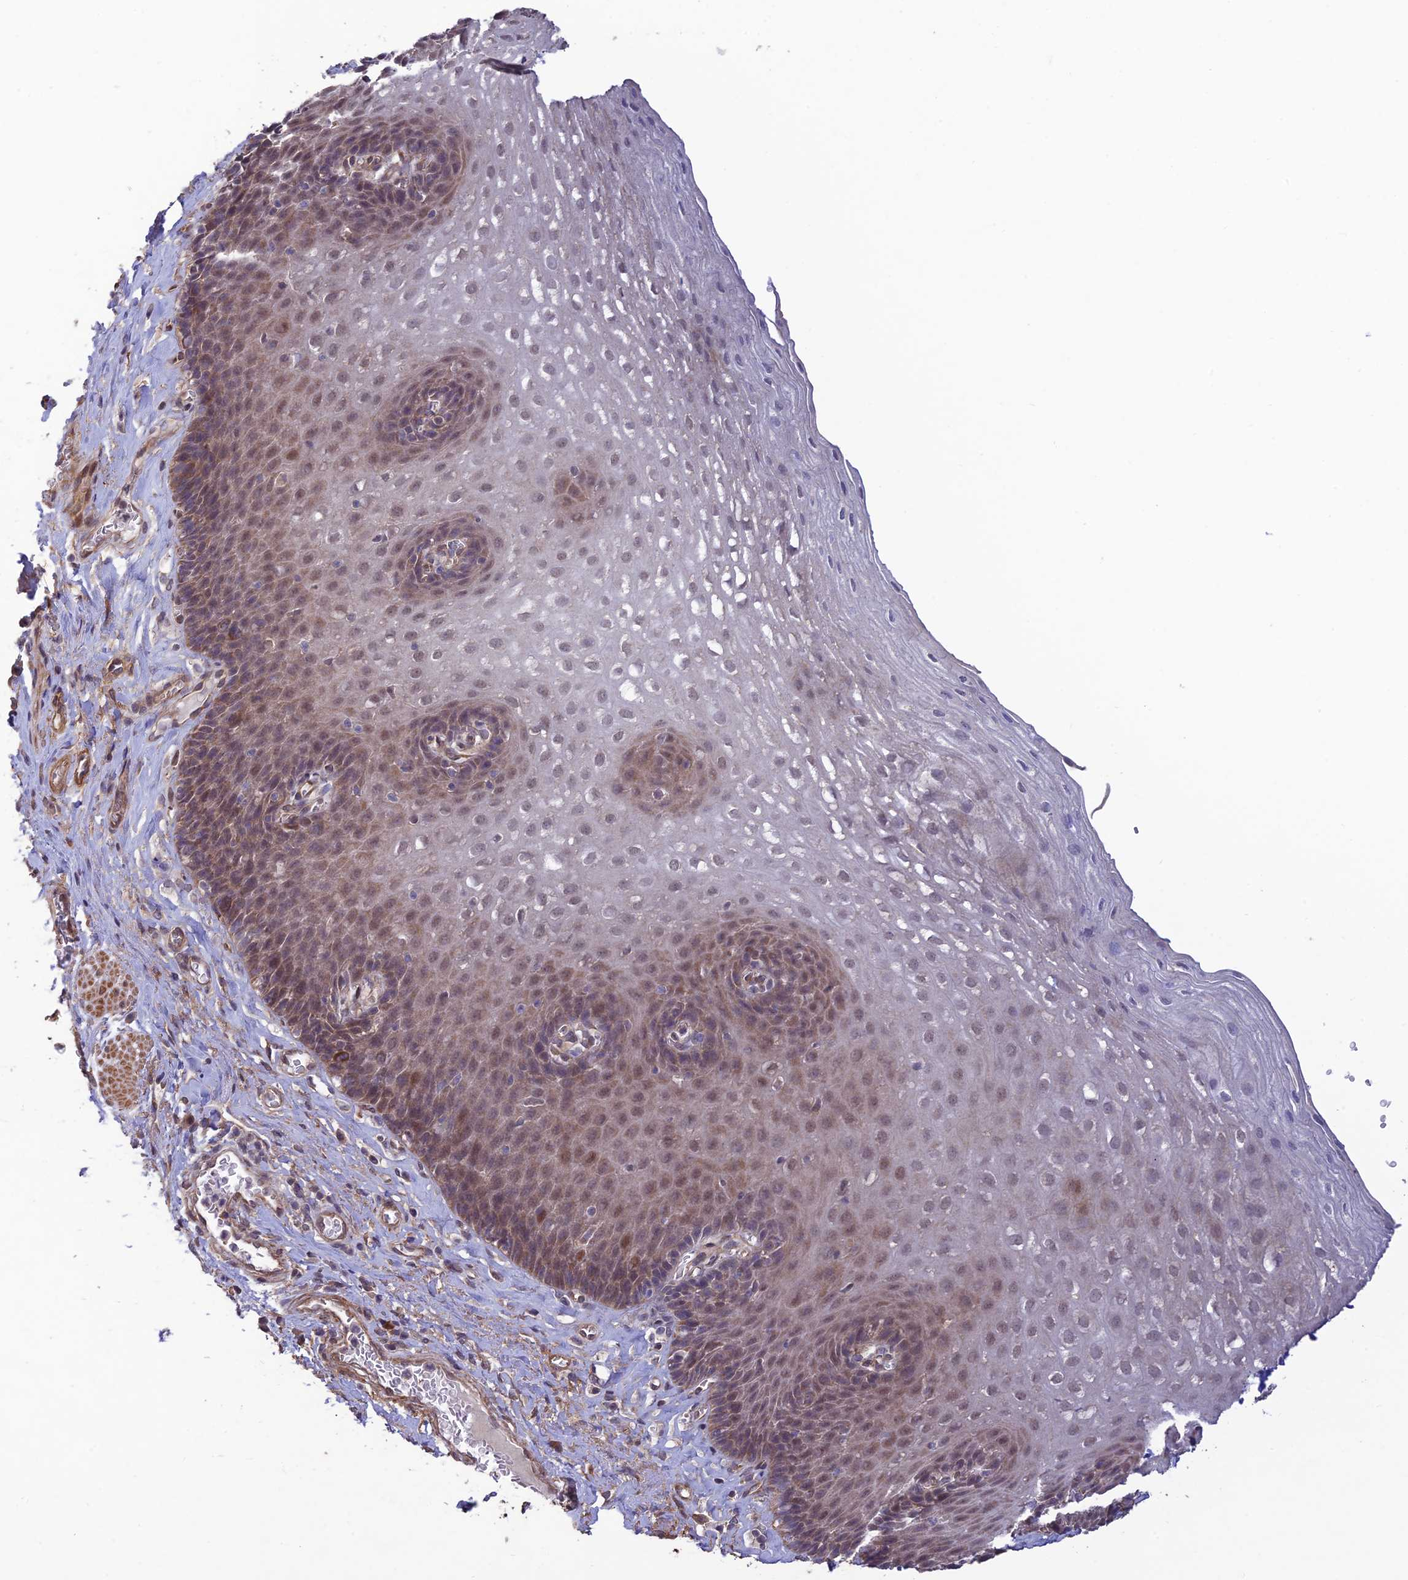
{"staining": {"intensity": "weak", "quantity": ">75%", "location": "nuclear"}, "tissue": "esophagus", "cell_type": "Squamous epithelial cells", "image_type": "normal", "snomed": [{"axis": "morphology", "description": "Normal tissue, NOS"}, {"axis": "topography", "description": "Esophagus"}], "caption": "Esophagus stained for a protein shows weak nuclear positivity in squamous epithelial cells. The staining was performed using DAB, with brown indicating positive protein expression. Nuclei are stained blue with hematoxylin.", "gene": "PAGR1", "patient": {"sex": "female", "age": 66}}